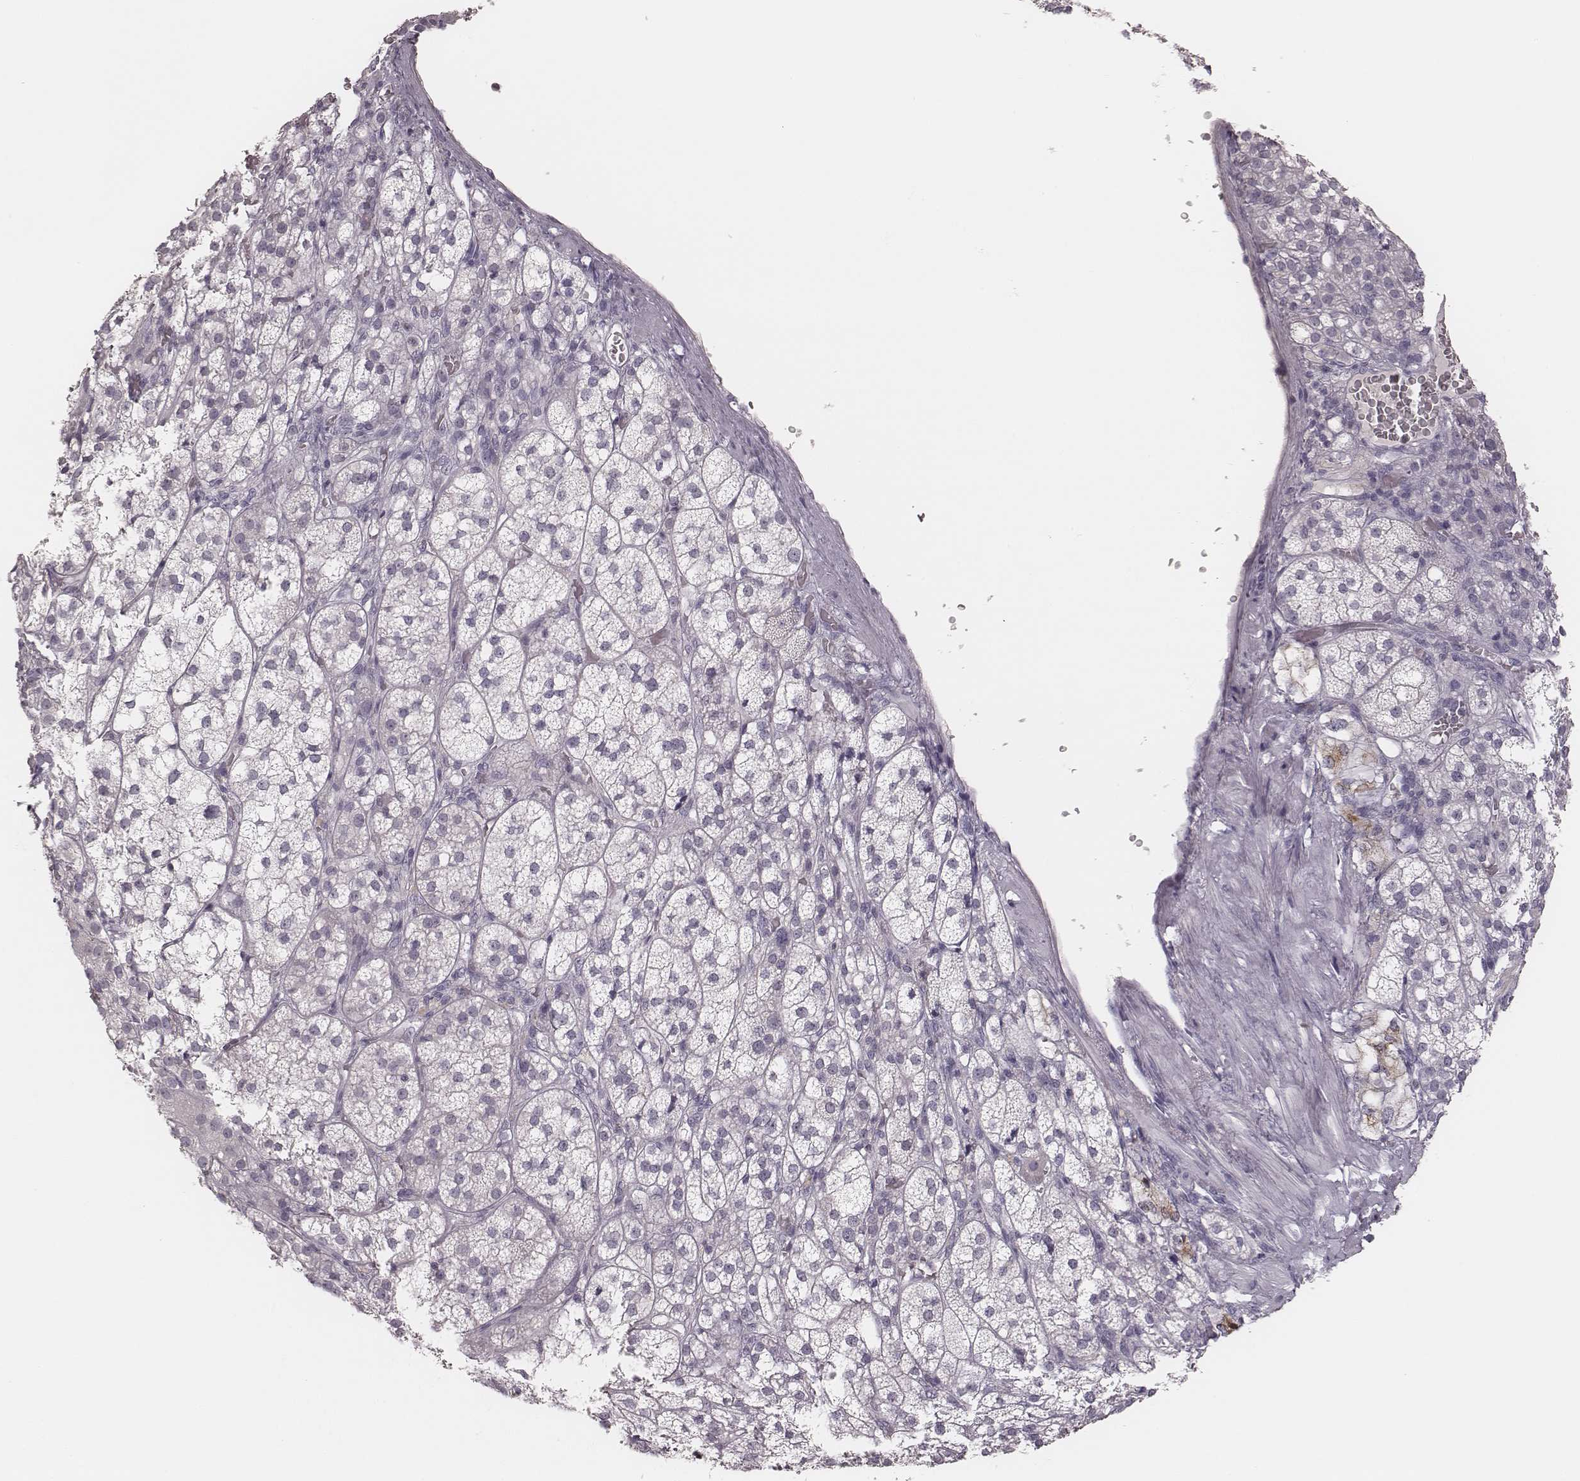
{"staining": {"intensity": "negative", "quantity": "none", "location": "none"}, "tissue": "adrenal gland", "cell_type": "Glandular cells", "image_type": "normal", "snomed": [{"axis": "morphology", "description": "Normal tissue, NOS"}, {"axis": "topography", "description": "Adrenal gland"}], "caption": "This is an immunohistochemistry (IHC) photomicrograph of normal adrenal gland. There is no staining in glandular cells.", "gene": "MSX1", "patient": {"sex": "female", "age": 60}}